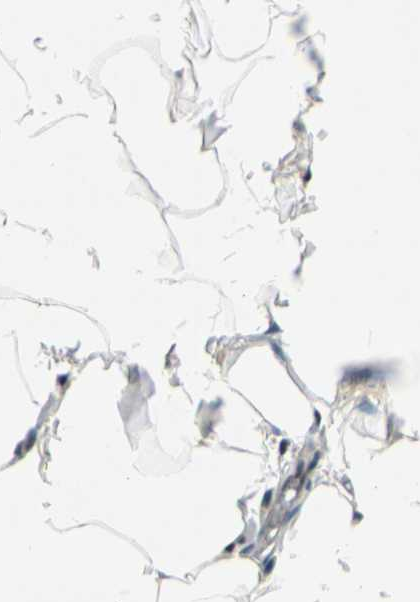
{"staining": {"intensity": "moderate", "quantity": "25%-75%", "location": "cytoplasmic/membranous"}, "tissue": "adipose tissue", "cell_type": "Adipocytes", "image_type": "normal", "snomed": [{"axis": "morphology", "description": "Normal tissue, NOS"}, {"axis": "topography", "description": "Vascular tissue"}], "caption": "Immunohistochemical staining of normal human adipose tissue shows medium levels of moderate cytoplasmic/membranous positivity in approximately 25%-75% of adipocytes. The staining was performed using DAB (3,3'-diaminobenzidine) to visualize the protein expression in brown, while the nuclei were stained in blue with hematoxylin (Magnification: 20x).", "gene": "ACSL5", "patient": {"sex": "male", "age": 41}}